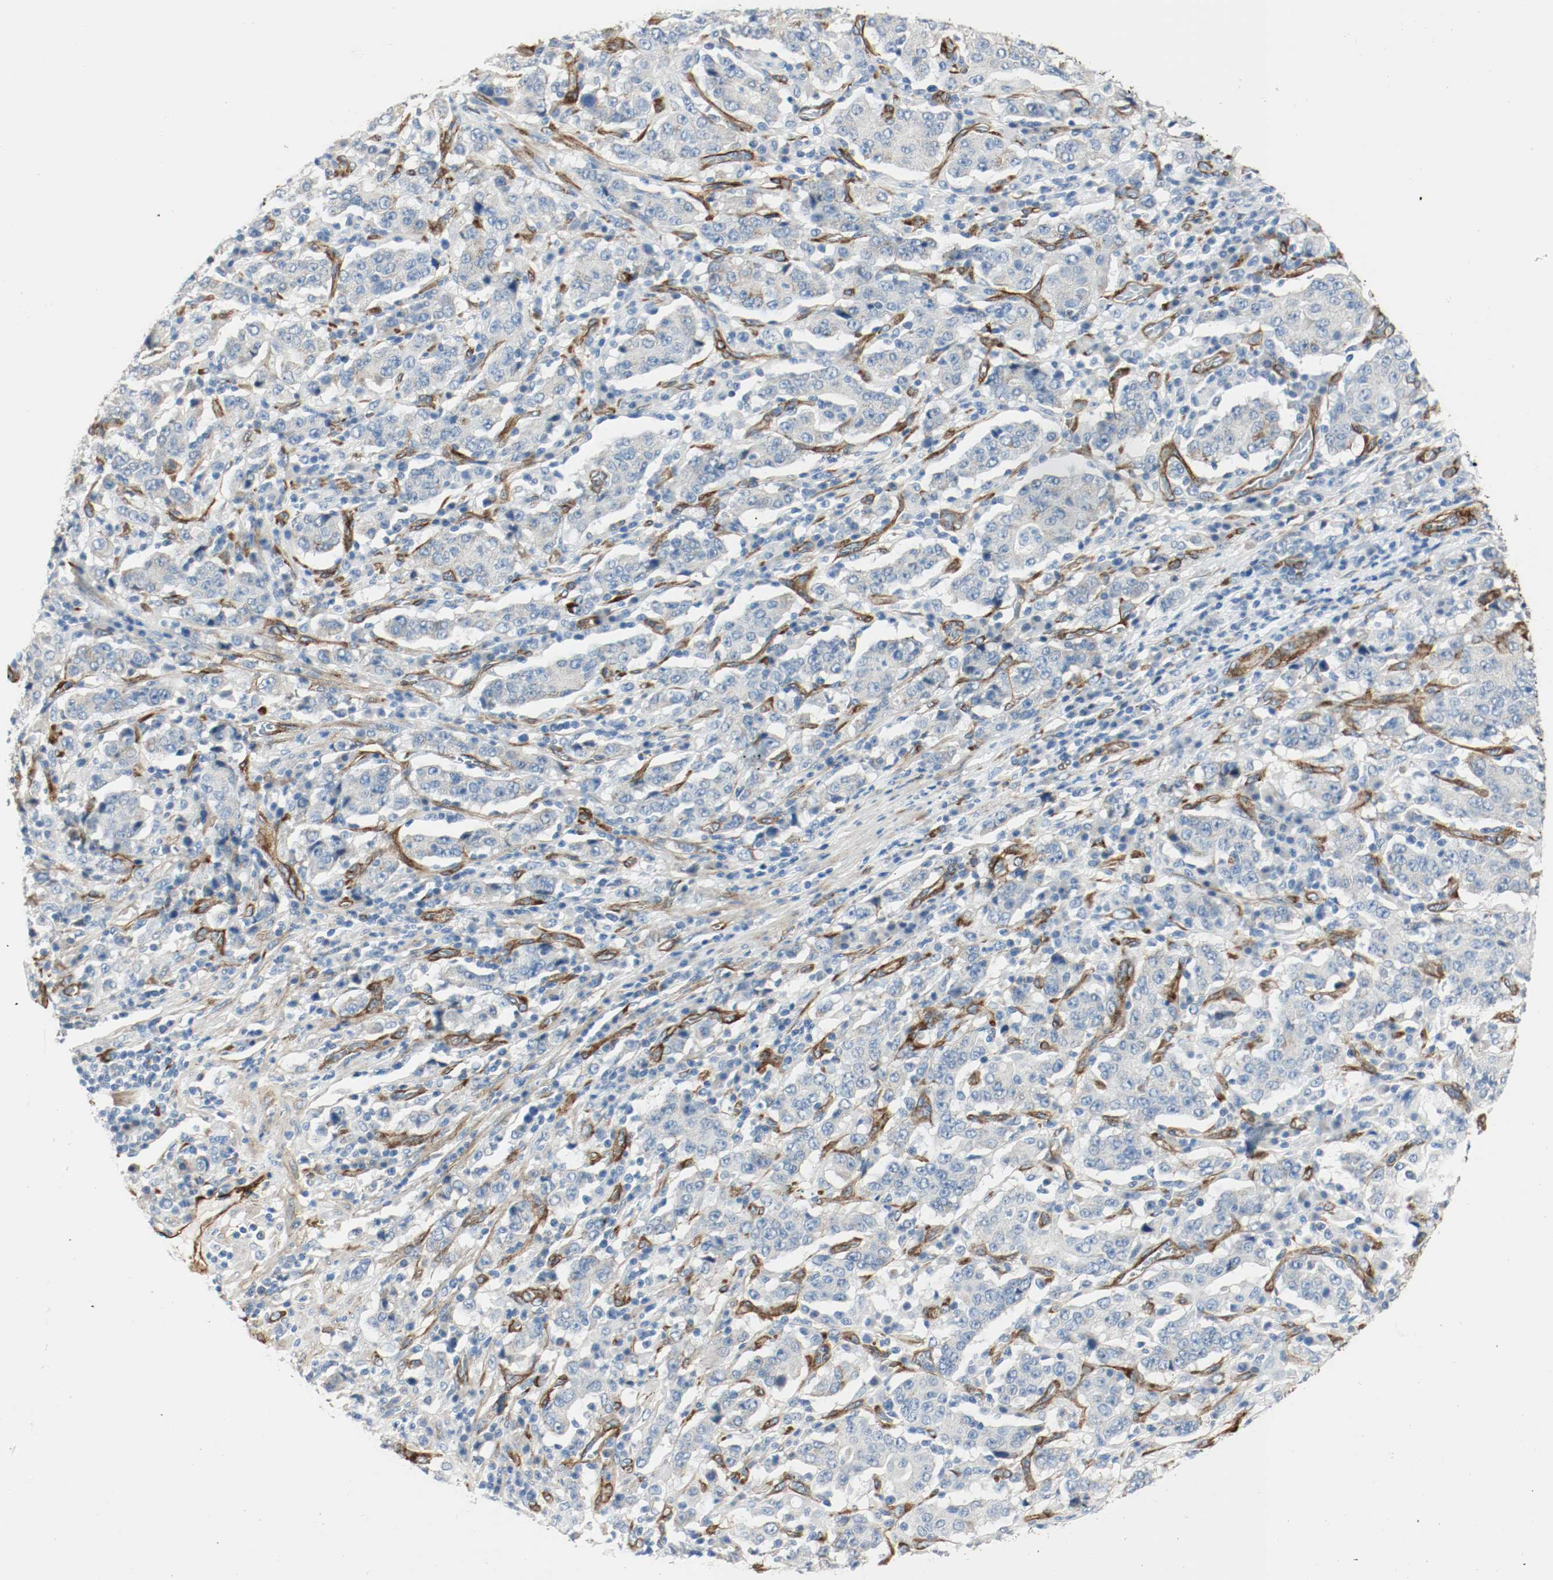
{"staining": {"intensity": "negative", "quantity": "none", "location": "none"}, "tissue": "stomach cancer", "cell_type": "Tumor cells", "image_type": "cancer", "snomed": [{"axis": "morphology", "description": "Normal tissue, NOS"}, {"axis": "morphology", "description": "Adenocarcinoma, NOS"}, {"axis": "topography", "description": "Stomach, upper"}, {"axis": "topography", "description": "Stomach"}], "caption": "Immunohistochemistry image of adenocarcinoma (stomach) stained for a protein (brown), which displays no positivity in tumor cells.", "gene": "LAMB1", "patient": {"sex": "male", "age": 59}}